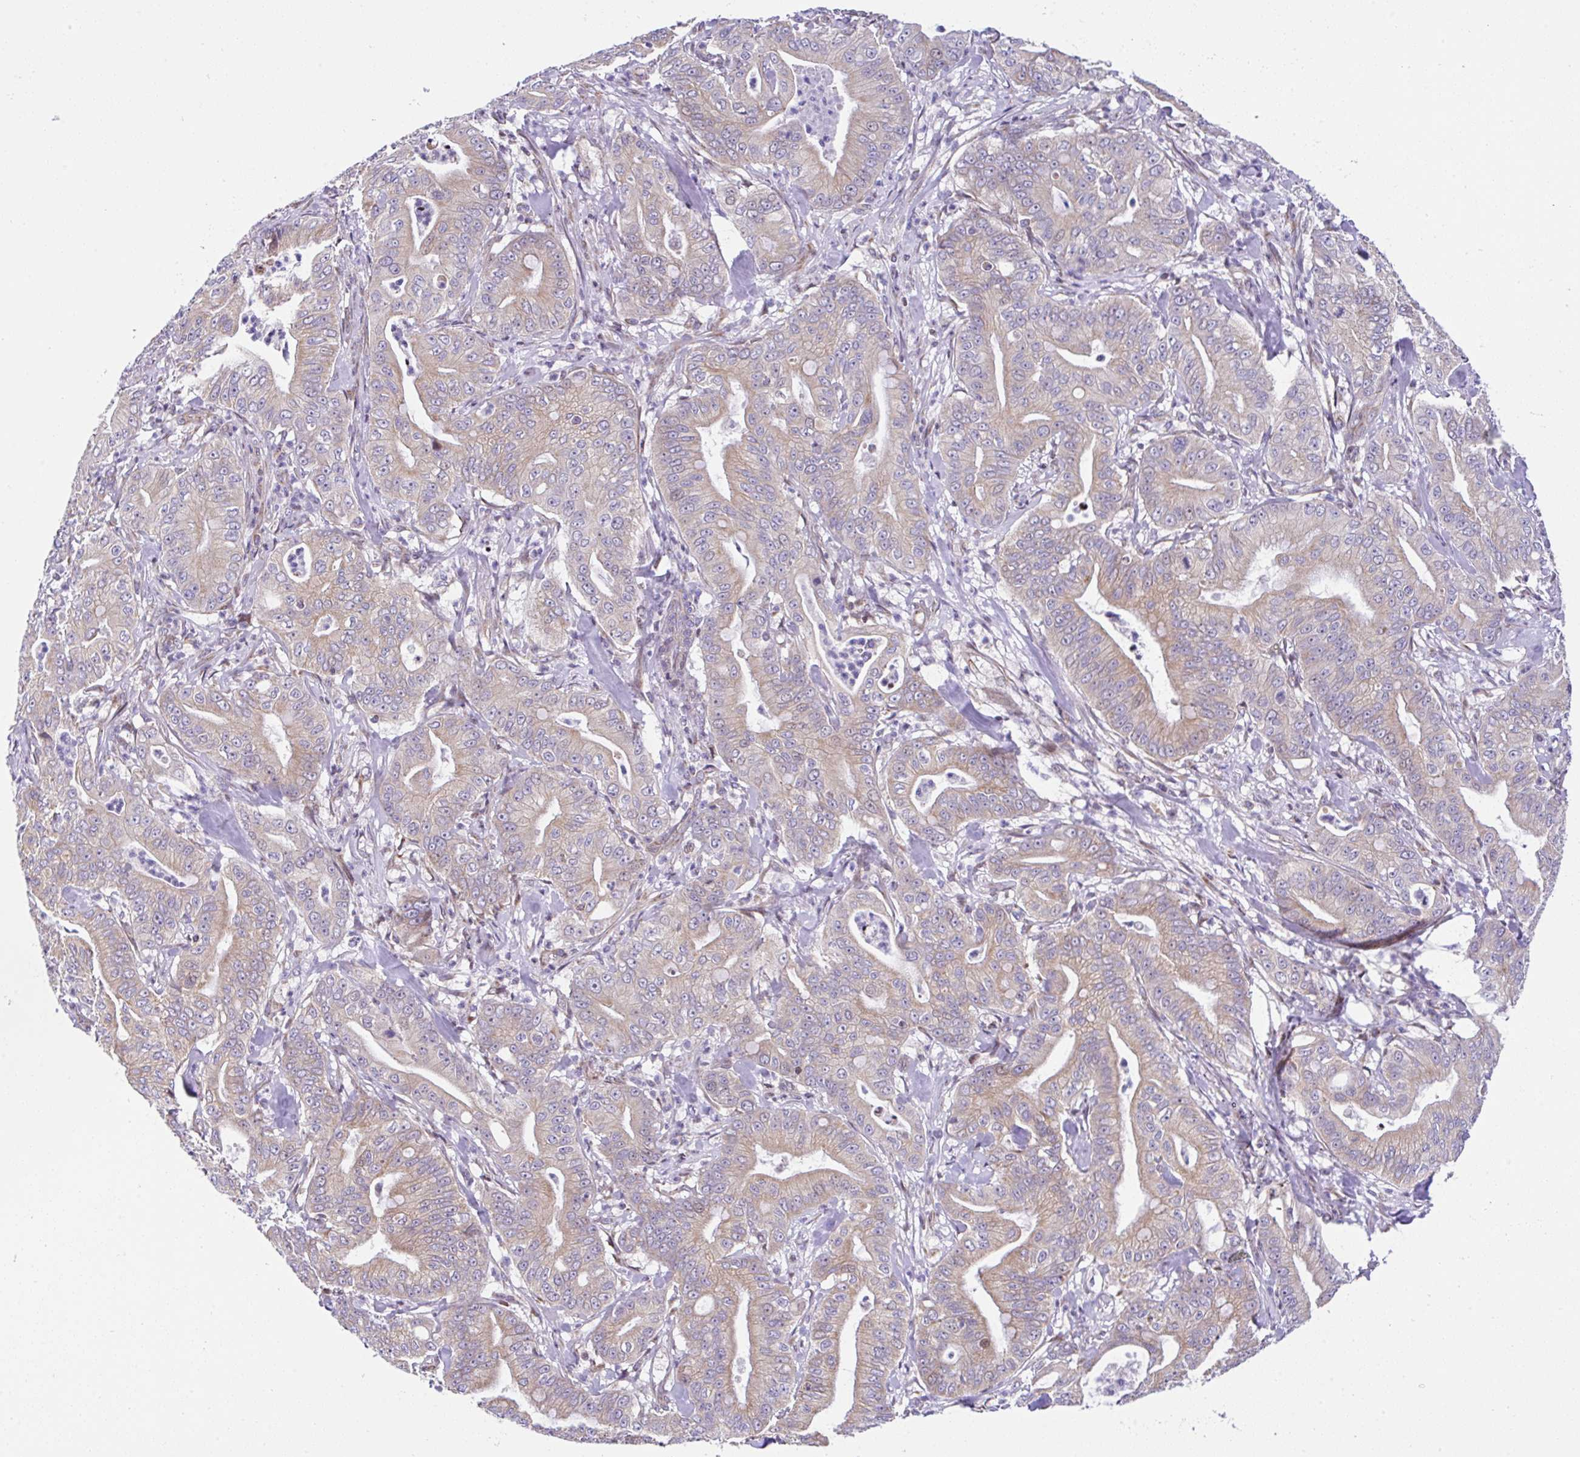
{"staining": {"intensity": "weak", "quantity": "25%-75%", "location": "cytoplasmic/membranous"}, "tissue": "pancreatic cancer", "cell_type": "Tumor cells", "image_type": "cancer", "snomed": [{"axis": "morphology", "description": "Adenocarcinoma, NOS"}, {"axis": "topography", "description": "Pancreas"}], "caption": "Tumor cells display weak cytoplasmic/membranous positivity in about 25%-75% of cells in adenocarcinoma (pancreatic).", "gene": "FIGNL1", "patient": {"sex": "male", "age": 71}}